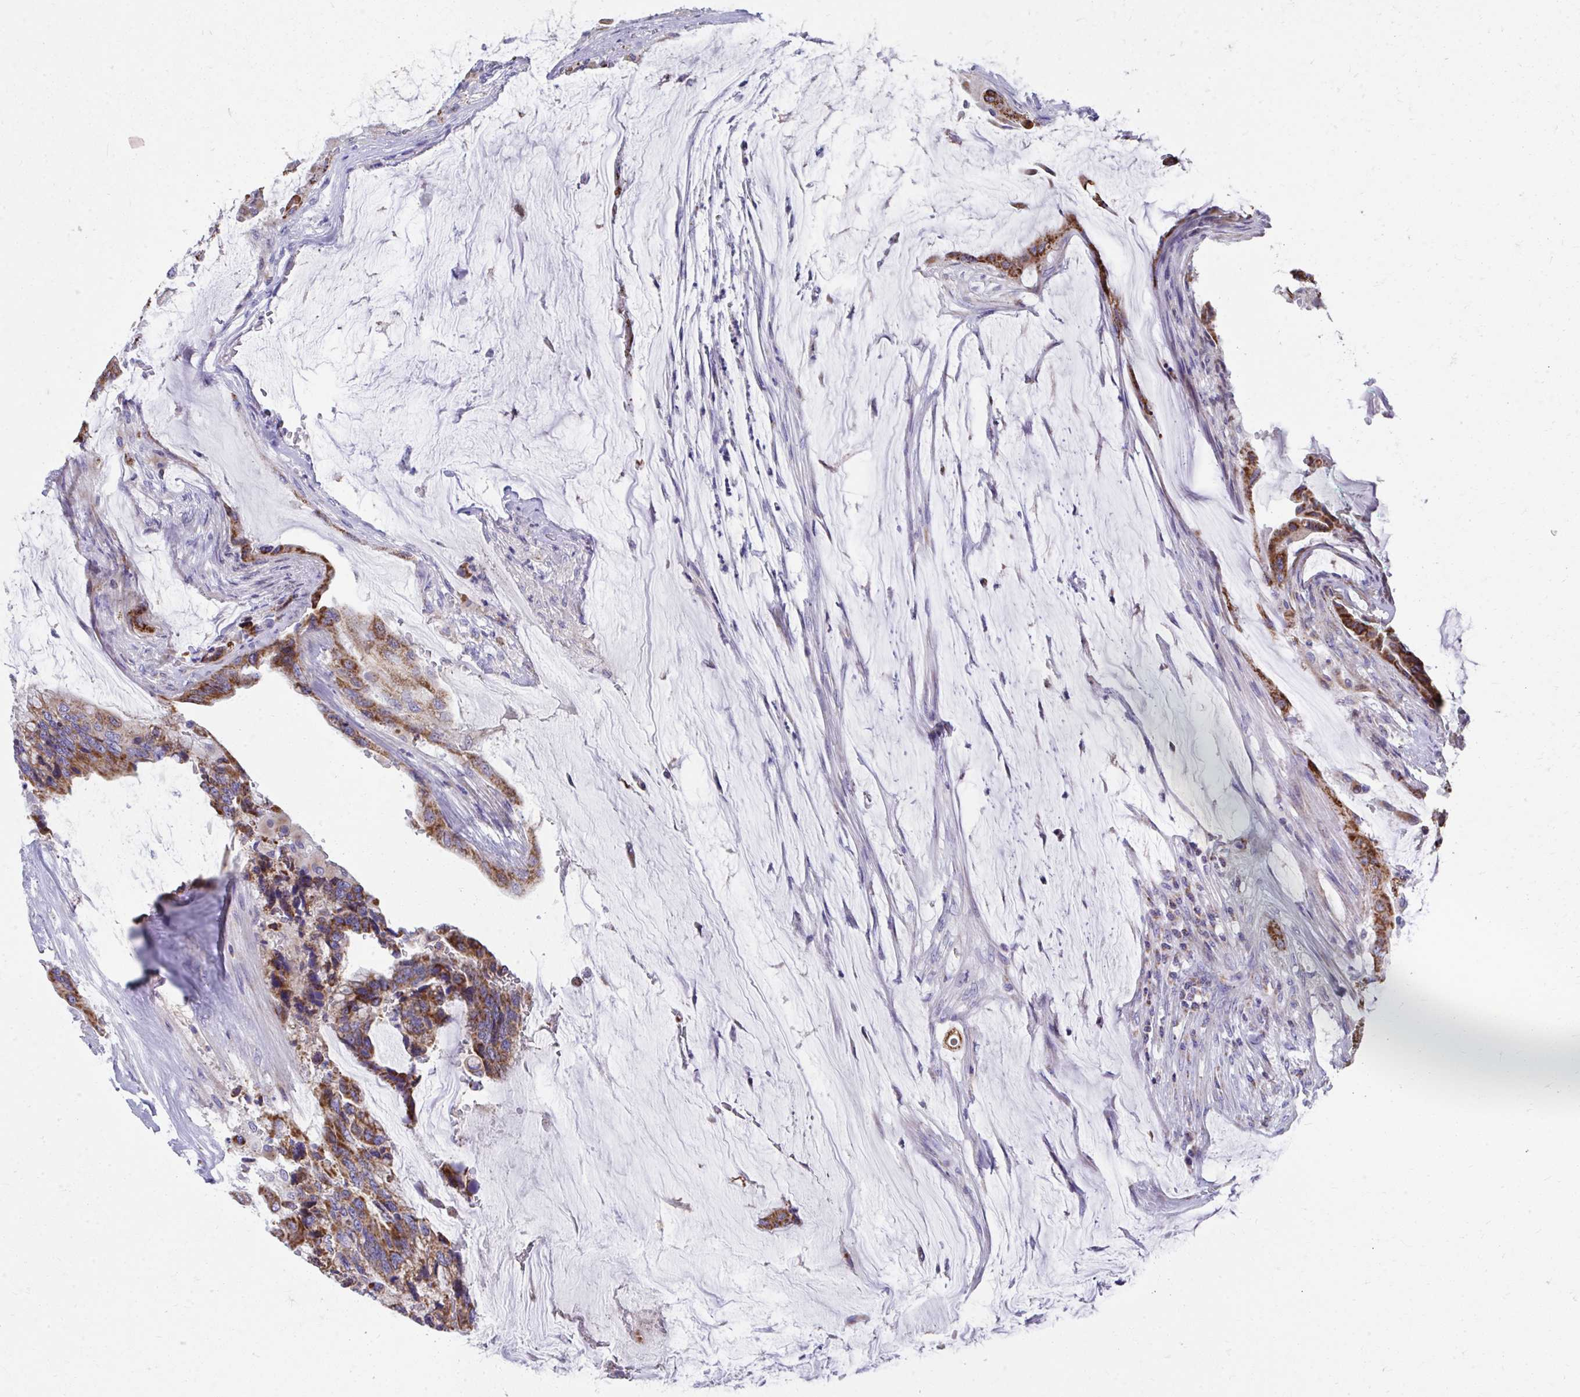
{"staining": {"intensity": "strong", "quantity": ">75%", "location": "cytoplasmic/membranous"}, "tissue": "colorectal cancer", "cell_type": "Tumor cells", "image_type": "cancer", "snomed": [{"axis": "morphology", "description": "Adenocarcinoma, NOS"}, {"axis": "topography", "description": "Rectum"}], "caption": "High-magnification brightfield microscopy of colorectal cancer stained with DAB (3,3'-diaminobenzidine) (brown) and counterstained with hematoxylin (blue). tumor cells exhibit strong cytoplasmic/membranous expression is identified in approximately>75% of cells.", "gene": "IL37", "patient": {"sex": "female", "age": 59}}